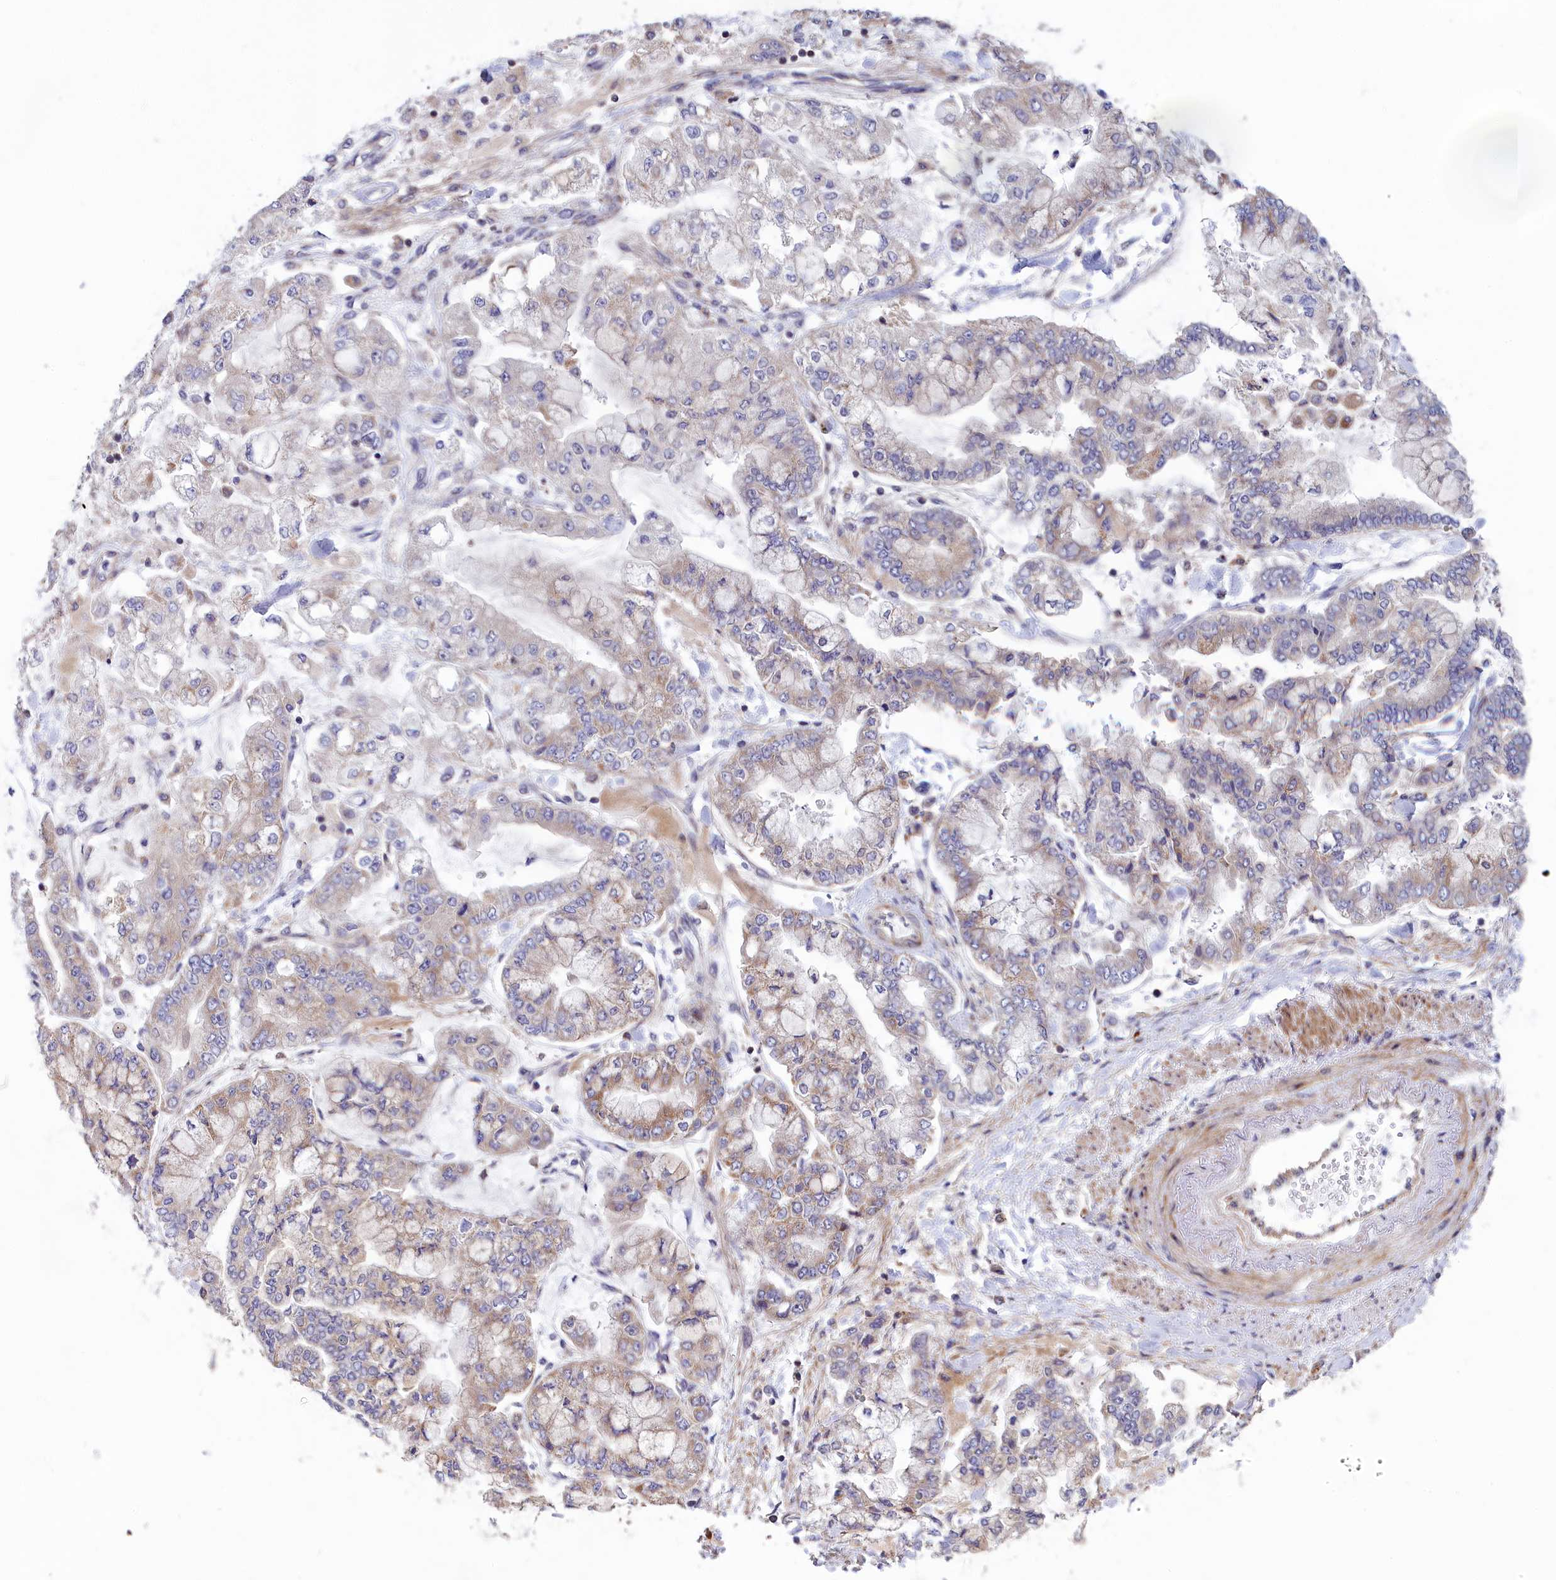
{"staining": {"intensity": "weak", "quantity": "<25%", "location": "cytoplasmic/membranous"}, "tissue": "stomach cancer", "cell_type": "Tumor cells", "image_type": "cancer", "snomed": [{"axis": "morphology", "description": "Normal tissue, NOS"}, {"axis": "morphology", "description": "Adenocarcinoma, NOS"}, {"axis": "topography", "description": "Stomach, upper"}, {"axis": "topography", "description": "Stomach"}], "caption": "A high-resolution image shows immunohistochemistry staining of stomach cancer (adenocarcinoma), which exhibits no significant expression in tumor cells.", "gene": "BLTP2", "patient": {"sex": "male", "age": 76}}